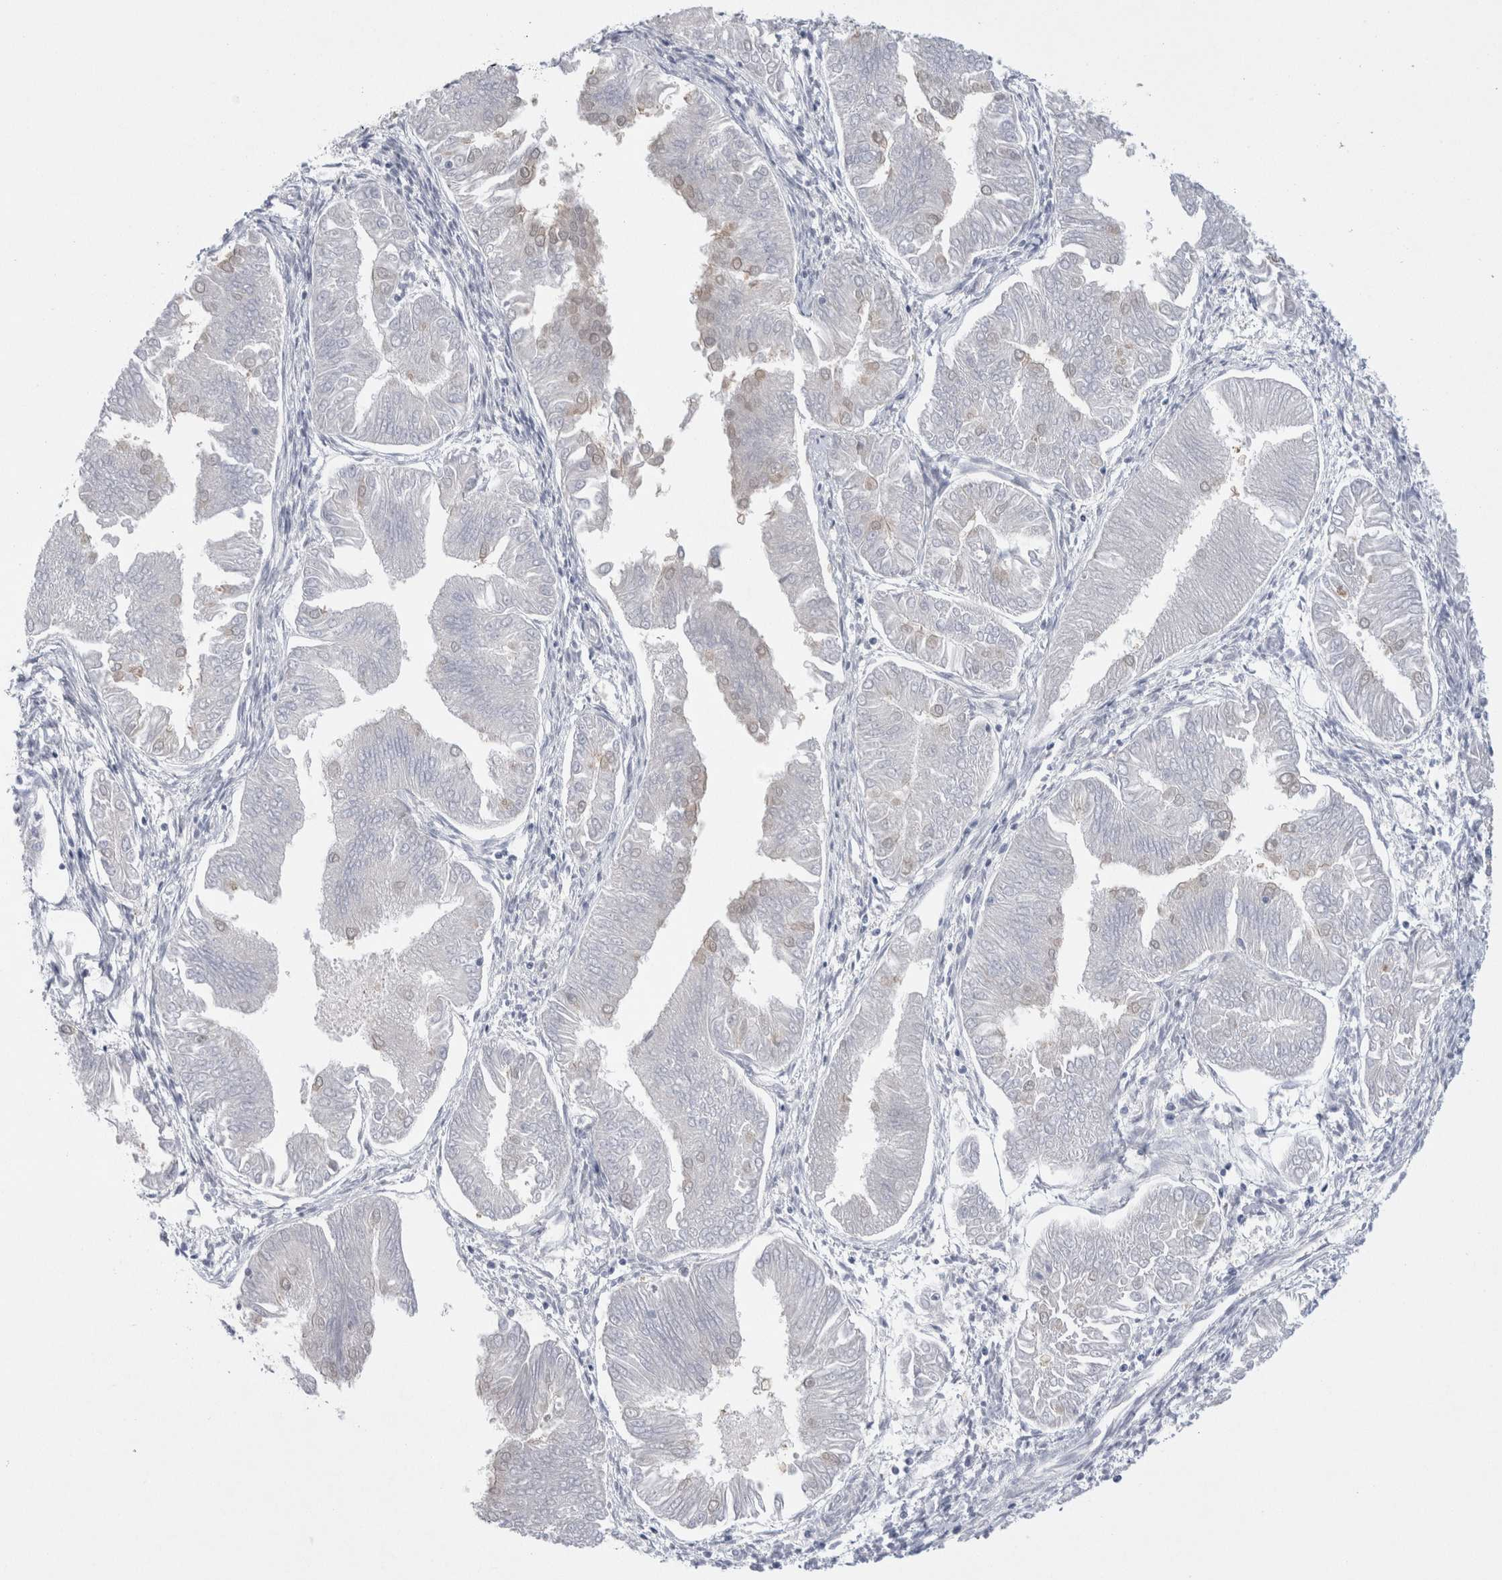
{"staining": {"intensity": "negative", "quantity": "none", "location": "none"}, "tissue": "endometrial cancer", "cell_type": "Tumor cells", "image_type": "cancer", "snomed": [{"axis": "morphology", "description": "Adenocarcinoma, NOS"}, {"axis": "topography", "description": "Endometrium"}], "caption": "High magnification brightfield microscopy of endometrial cancer (adenocarcinoma) stained with DAB (3,3'-diaminobenzidine) (brown) and counterstained with hematoxylin (blue): tumor cells show no significant staining.", "gene": "WIPF2", "patient": {"sex": "female", "age": 53}}